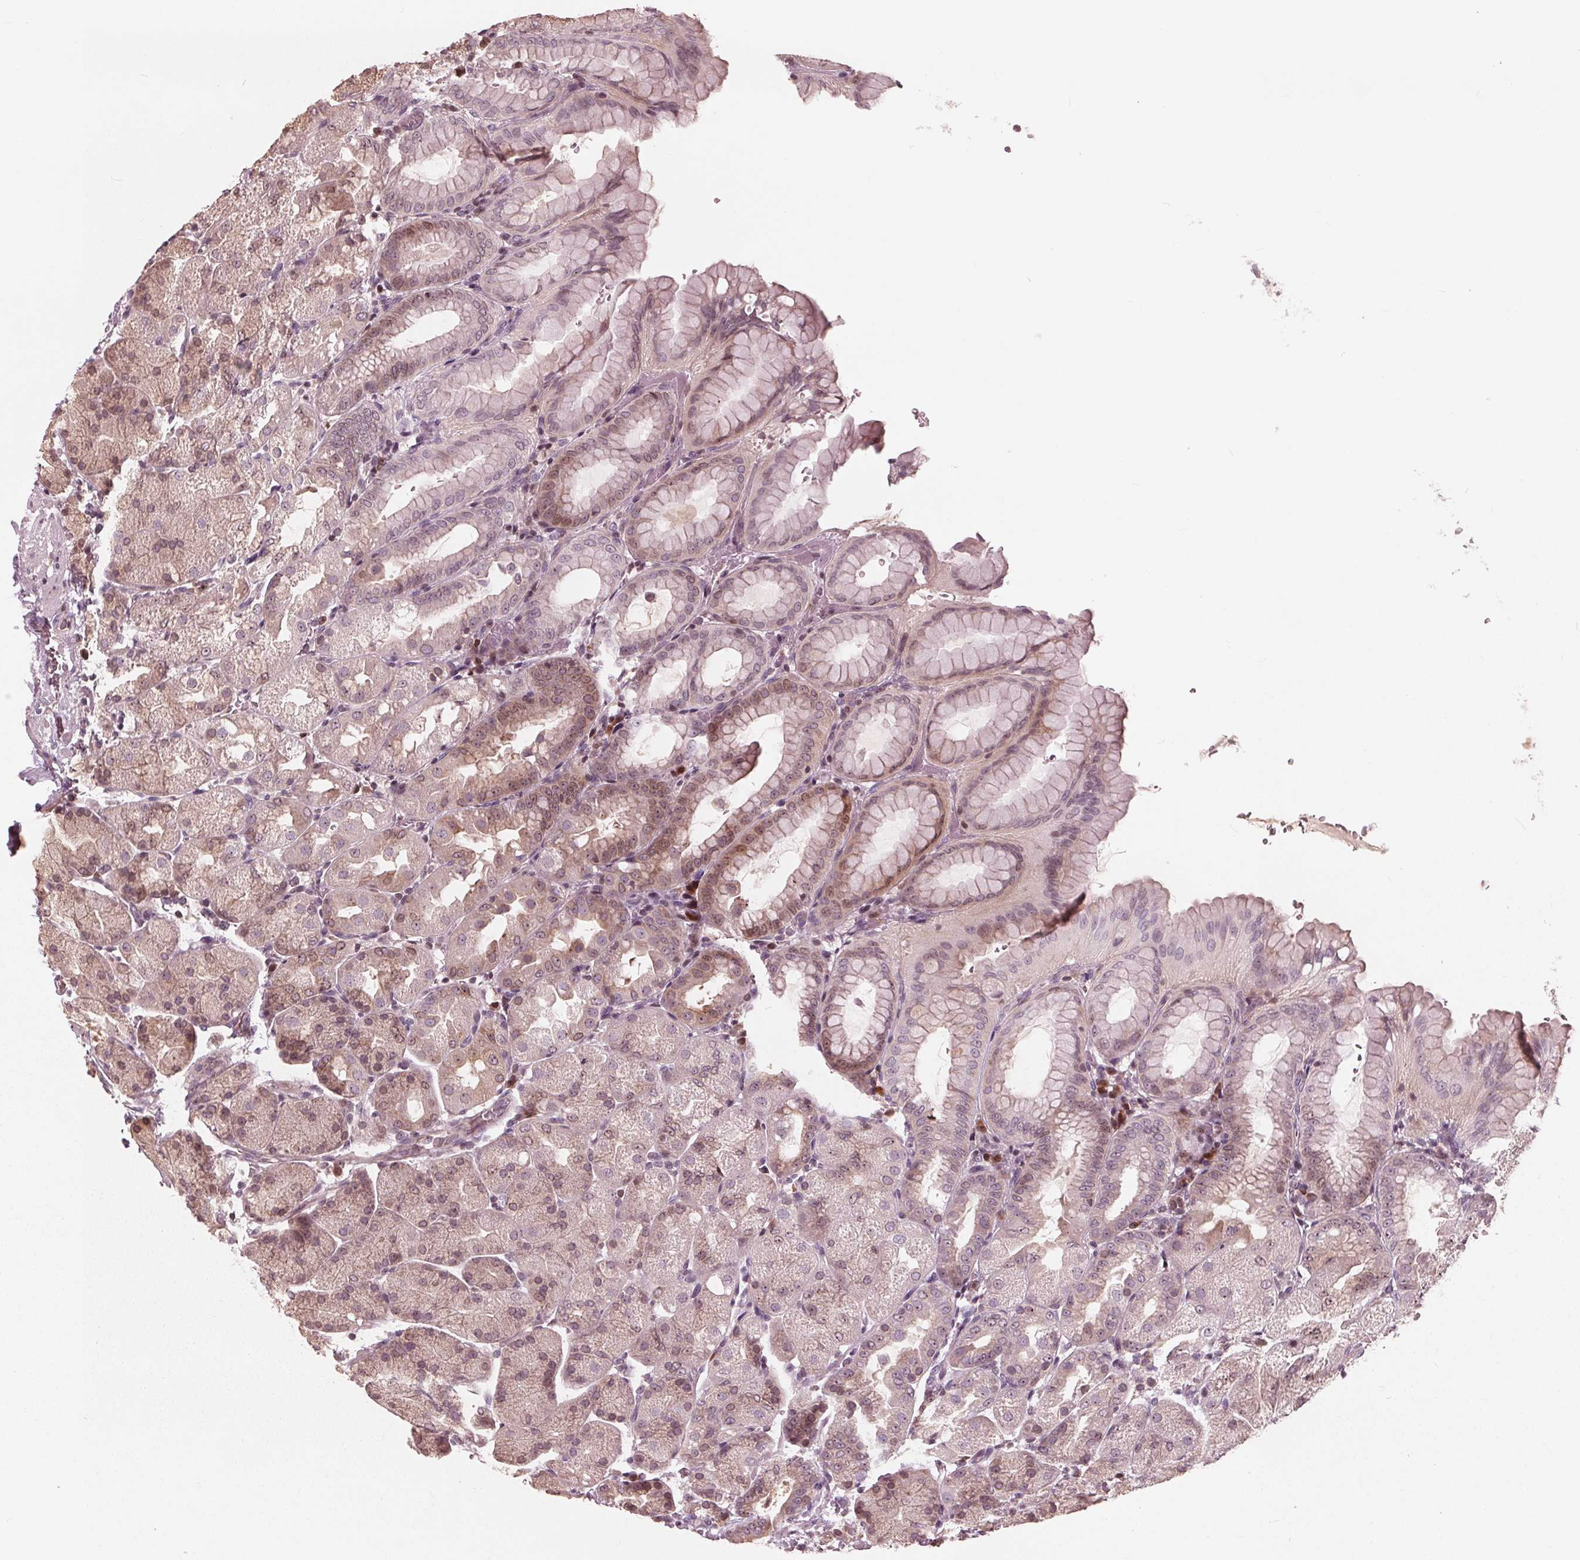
{"staining": {"intensity": "moderate", "quantity": "25%-75%", "location": "cytoplasmic/membranous,nuclear"}, "tissue": "stomach", "cell_type": "Glandular cells", "image_type": "normal", "snomed": [{"axis": "morphology", "description": "Normal tissue, NOS"}, {"axis": "topography", "description": "Stomach, upper"}, {"axis": "topography", "description": "Stomach"}, {"axis": "topography", "description": "Stomach, lower"}], "caption": "An image showing moderate cytoplasmic/membranous,nuclear staining in approximately 25%-75% of glandular cells in benign stomach, as visualized by brown immunohistochemical staining.", "gene": "NUP210", "patient": {"sex": "male", "age": 62}}